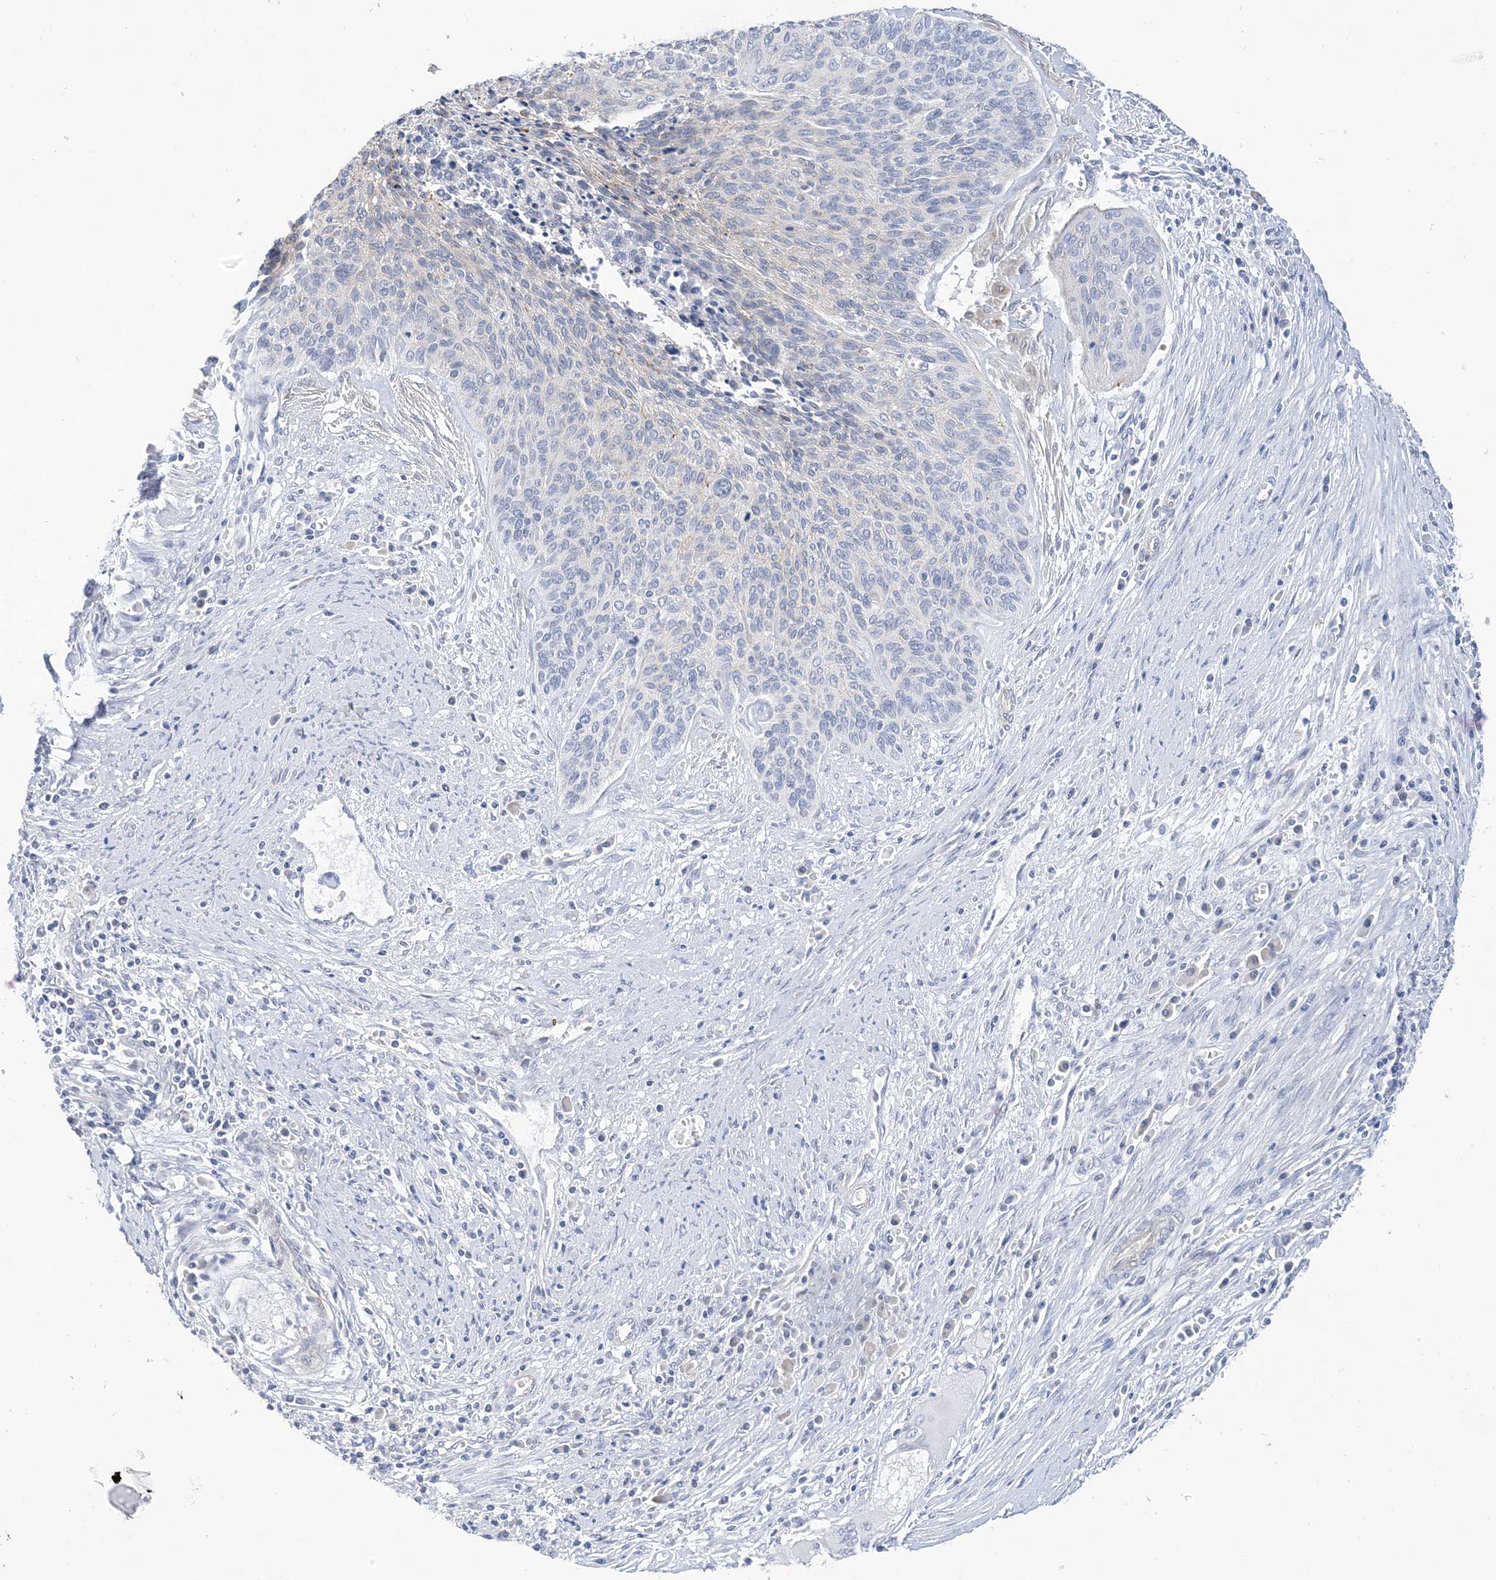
{"staining": {"intensity": "negative", "quantity": "none", "location": "none"}, "tissue": "cervical cancer", "cell_type": "Tumor cells", "image_type": "cancer", "snomed": [{"axis": "morphology", "description": "Squamous cell carcinoma, NOS"}, {"axis": "topography", "description": "Cervix"}], "caption": "An IHC micrograph of cervical cancer (squamous cell carcinoma) is shown. There is no staining in tumor cells of cervical cancer (squamous cell carcinoma).", "gene": "IL36B", "patient": {"sex": "female", "age": 55}}